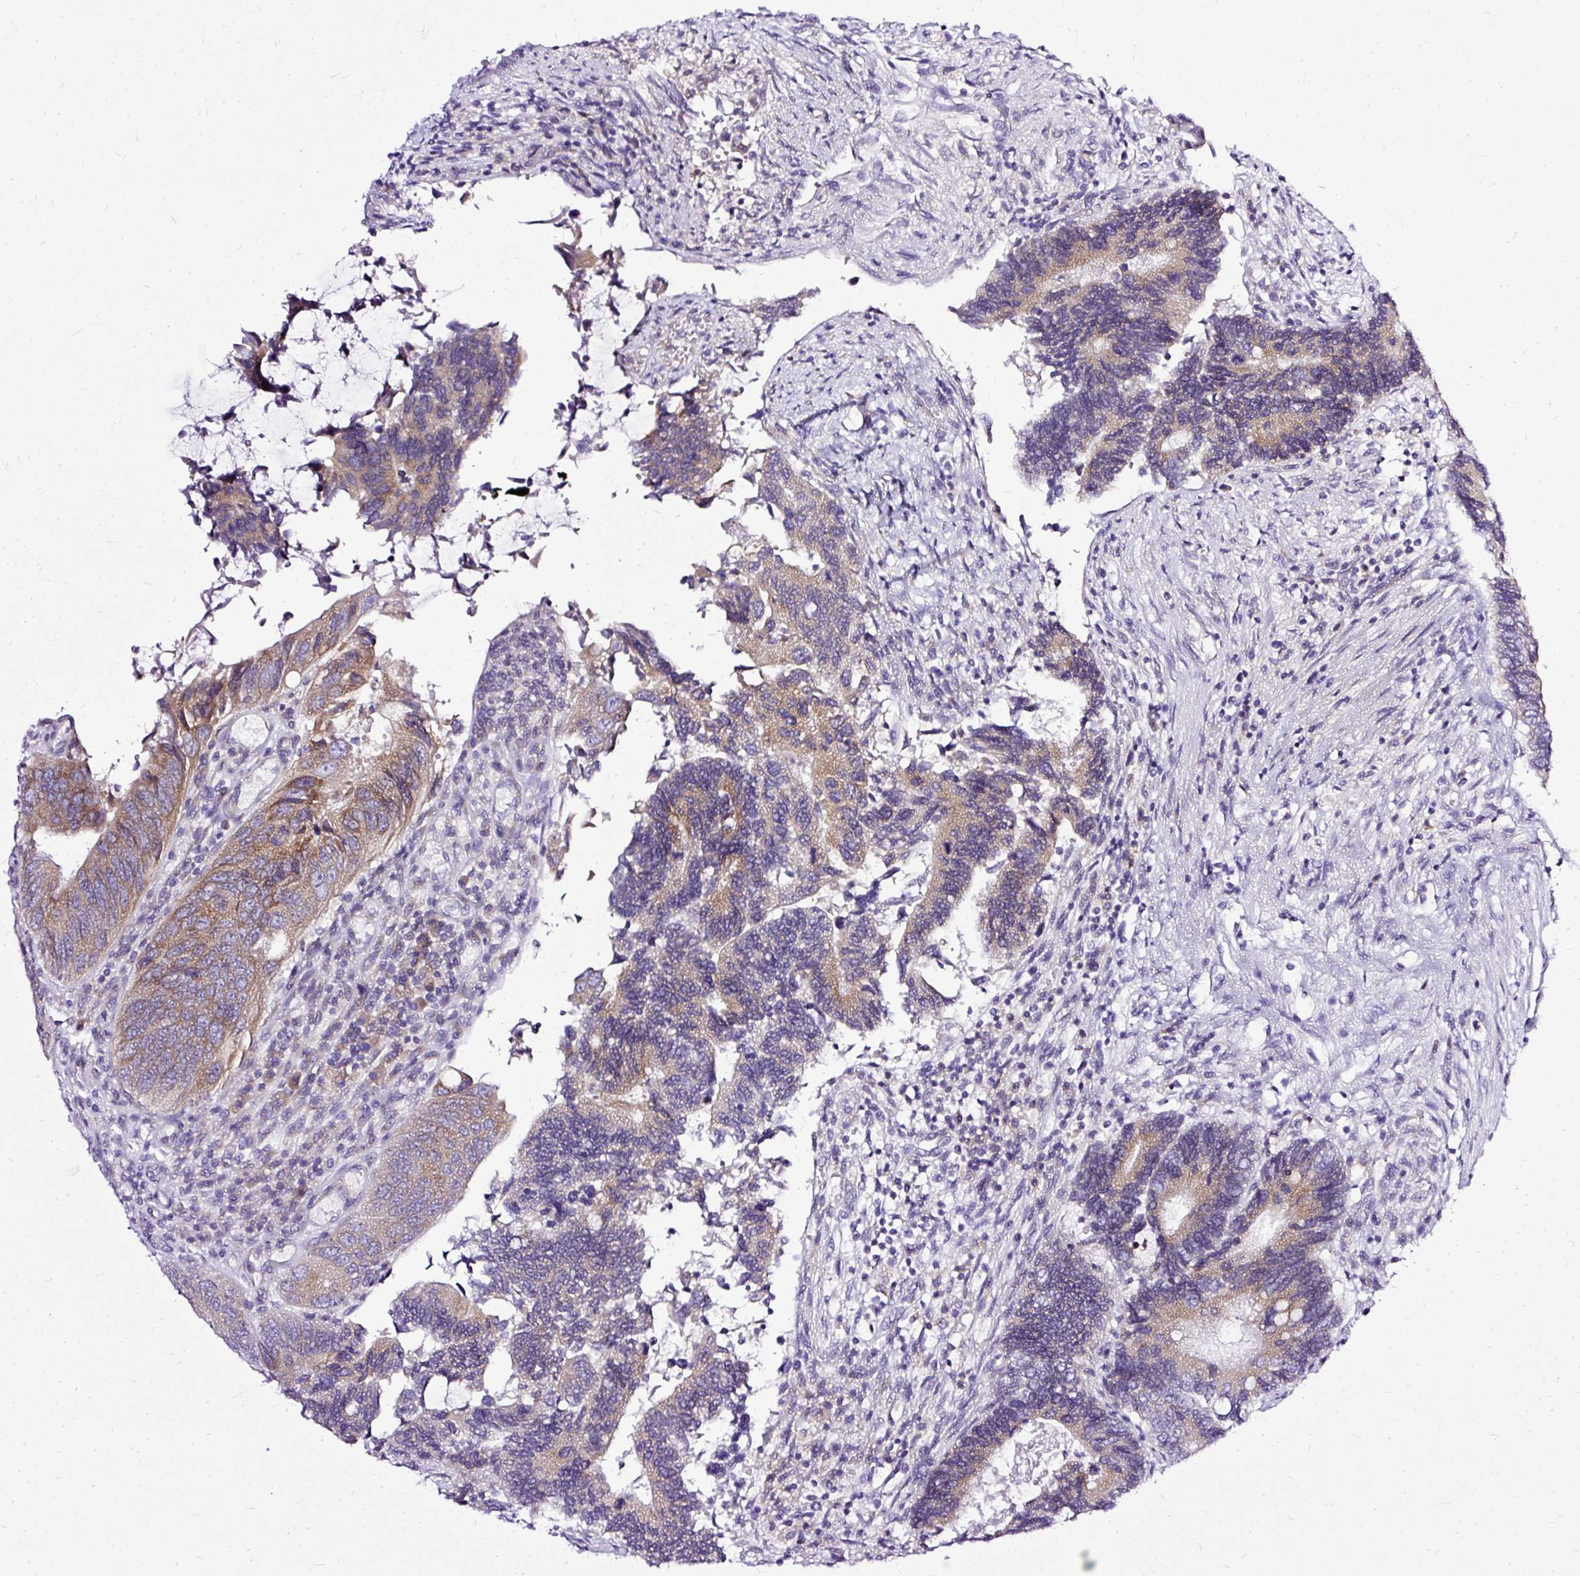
{"staining": {"intensity": "moderate", "quantity": "25%-75%", "location": "cytoplasmic/membranous"}, "tissue": "colorectal cancer", "cell_type": "Tumor cells", "image_type": "cancer", "snomed": [{"axis": "morphology", "description": "Adenocarcinoma, NOS"}, {"axis": "topography", "description": "Colon"}], "caption": "An IHC histopathology image of tumor tissue is shown. Protein staining in brown shows moderate cytoplasmic/membranous positivity in colorectal cancer (adenocarcinoma) within tumor cells.", "gene": "AMFR", "patient": {"sex": "male", "age": 87}}